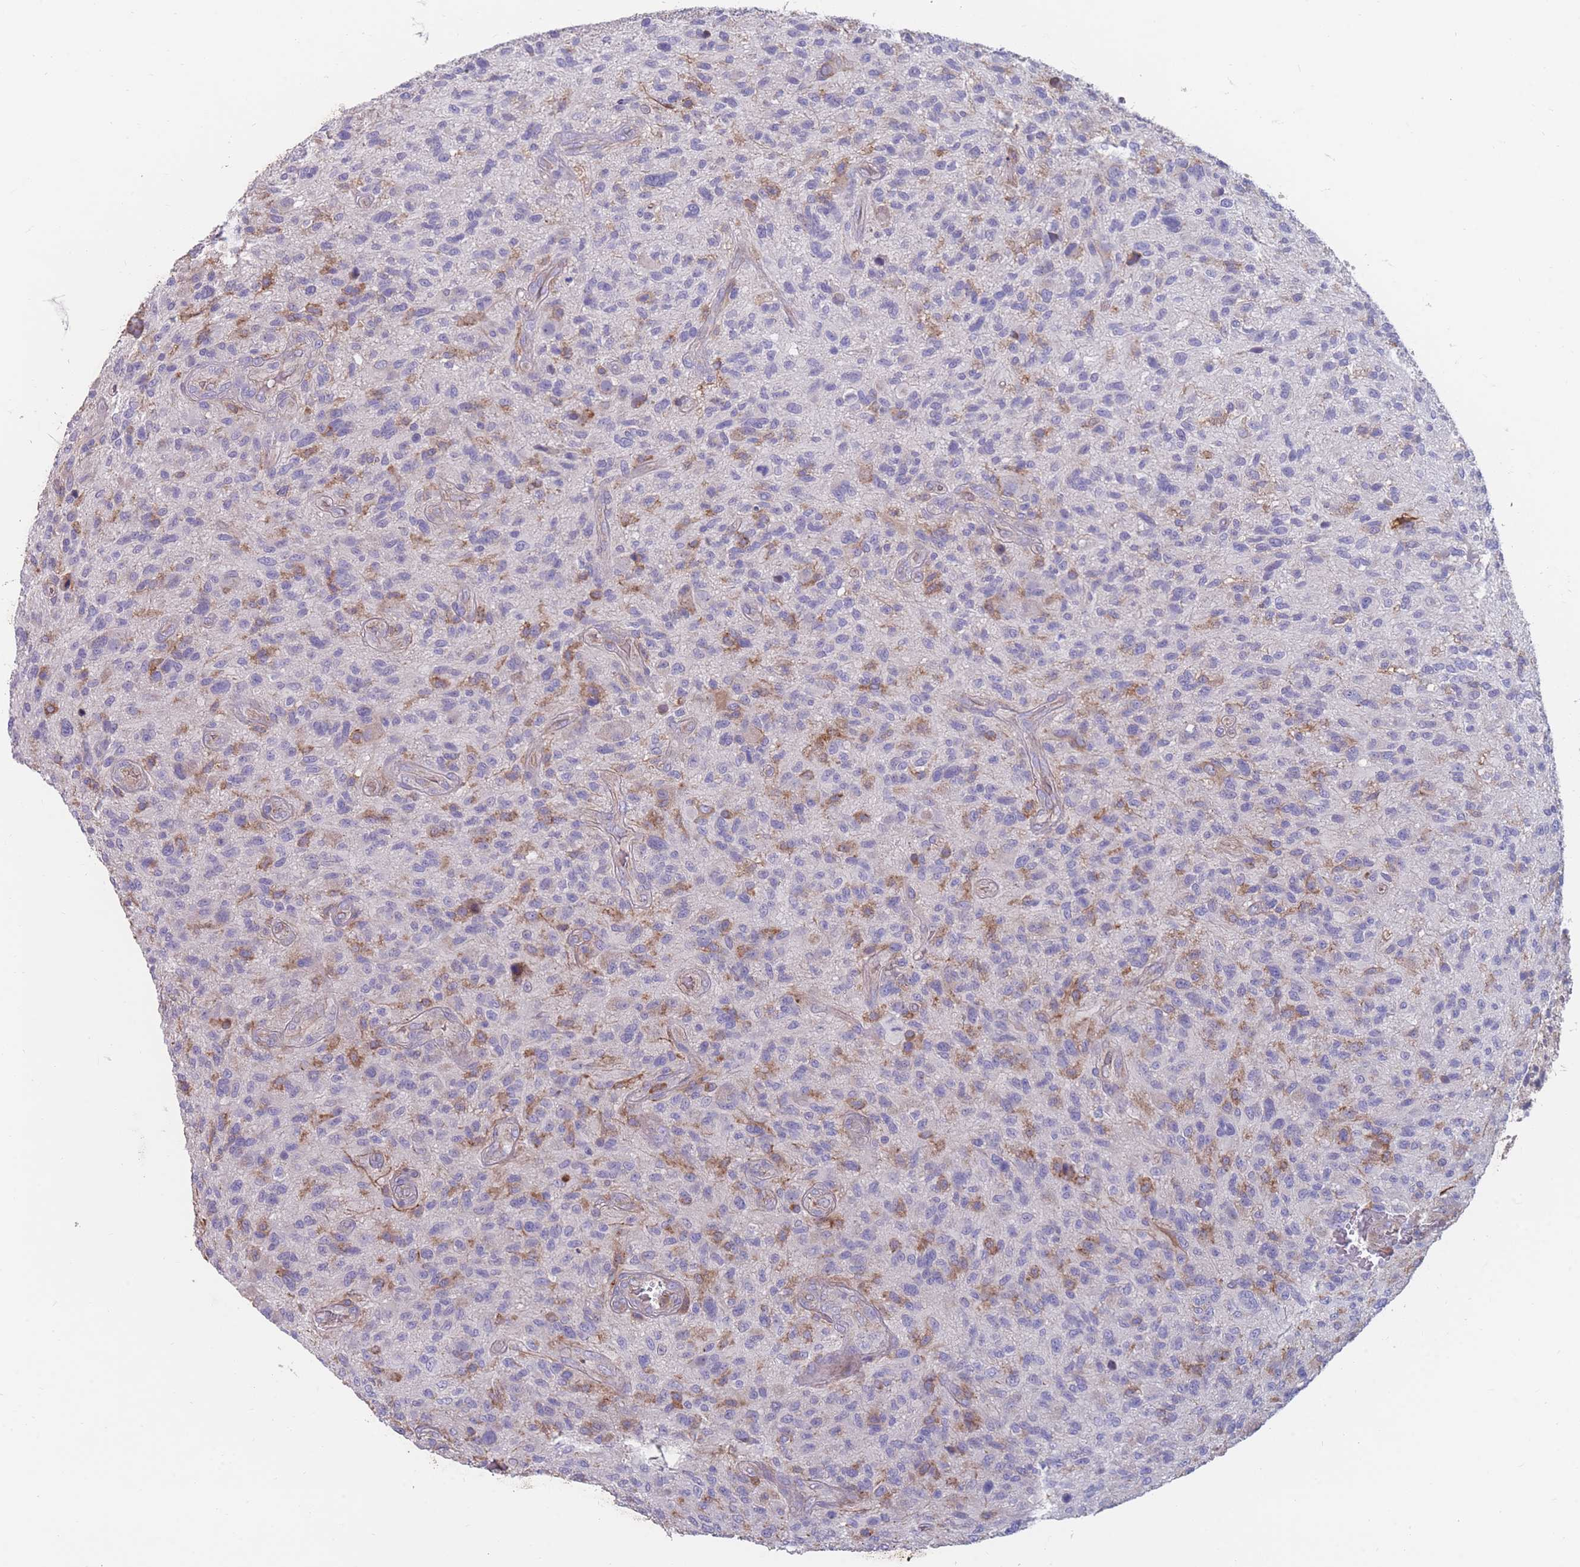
{"staining": {"intensity": "negative", "quantity": "none", "location": "none"}, "tissue": "glioma", "cell_type": "Tumor cells", "image_type": "cancer", "snomed": [{"axis": "morphology", "description": "Glioma, malignant, High grade"}, {"axis": "topography", "description": "Brain"}], "caption": "Protein analysis of glioma exhibits no significant expression in tumor cells.", "gene": "CD33", "patient": {"sex": "male", "age": 47}}